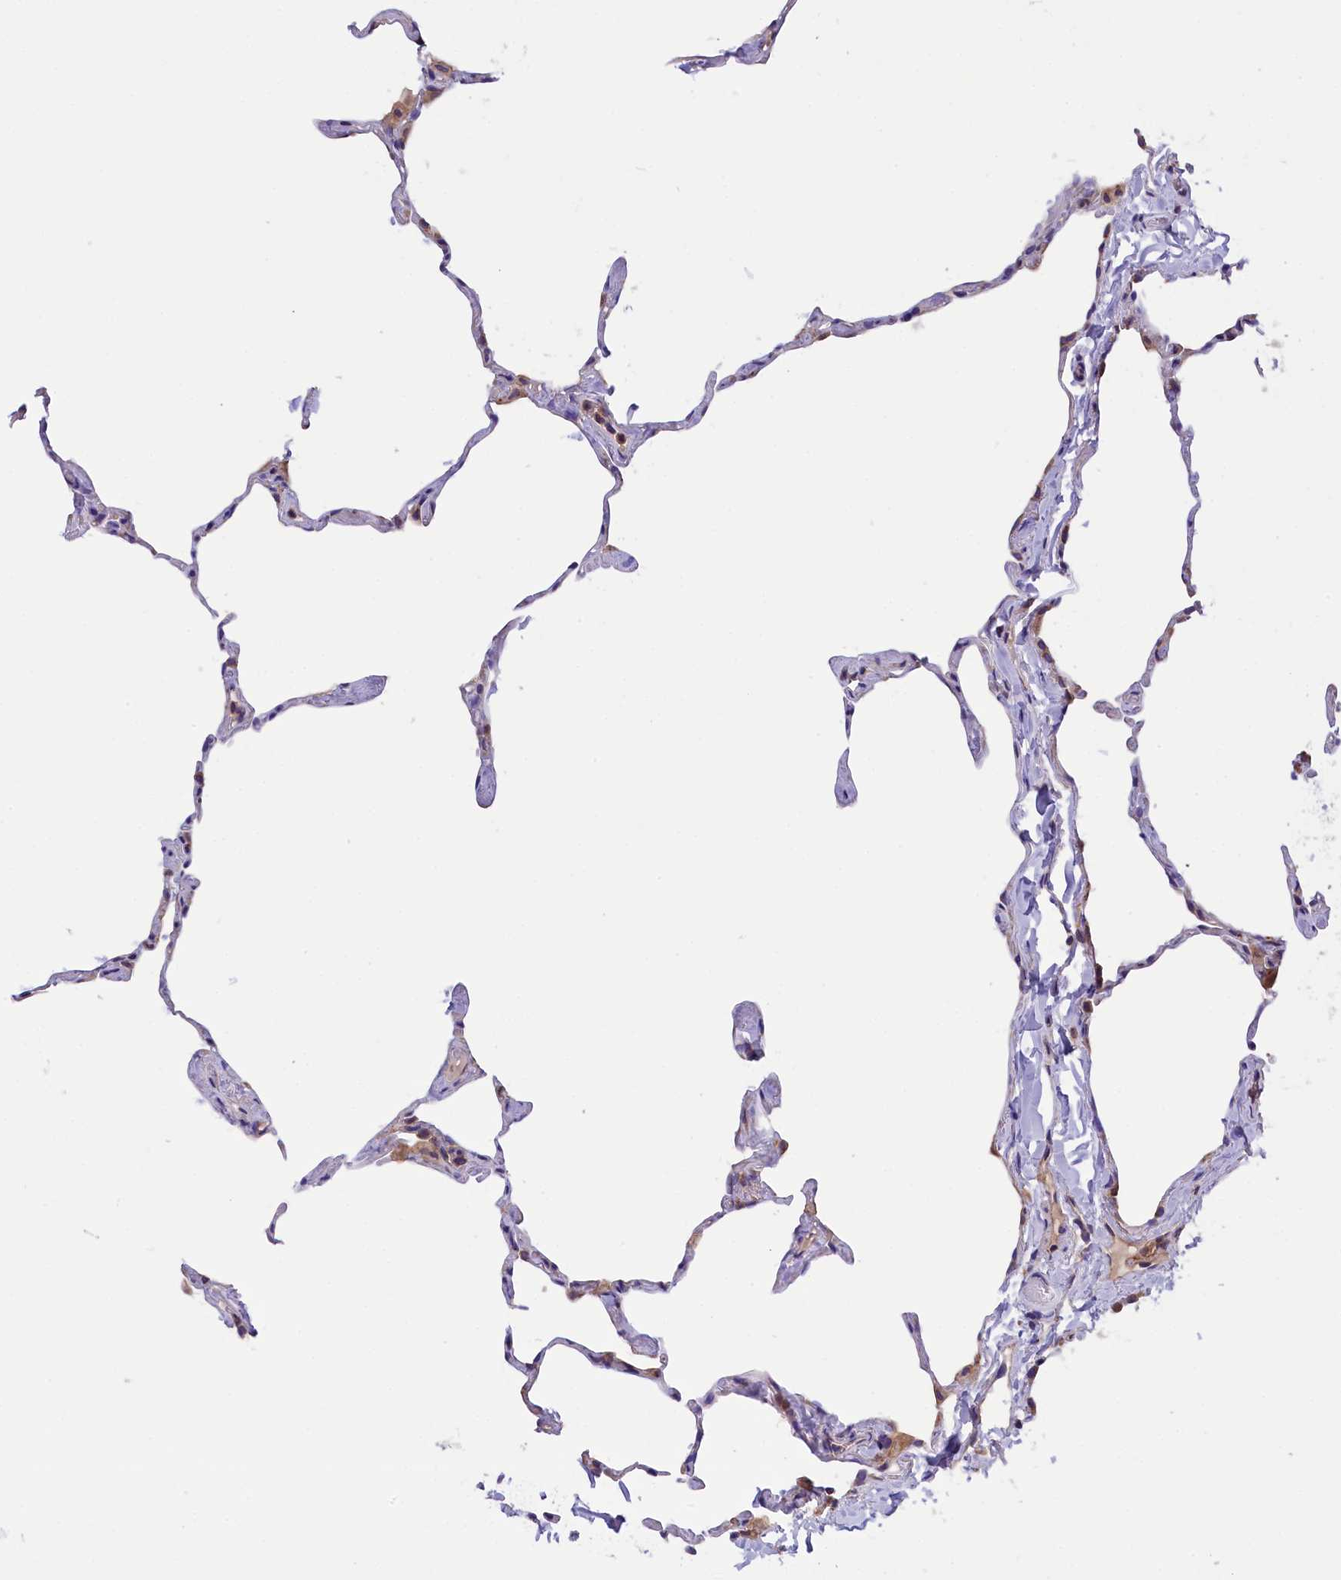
{"staining": {"intensity": "negative", "quantity": "none", "location": "none"}, "tissue": "lung", "cell_type": "Alveolar cells", "image_type": "normal", "snomed": [{"axis": "morphology", "description": "Normal tissue, NOS"}, {"axis": "topography", "description": "Lung"}], "caption": "Human lung stained for a protein using IHC reveals no positivity in alveolar cells.", "gene": "DNAJB9", "patient": {"sex": "male", "age": 65}}